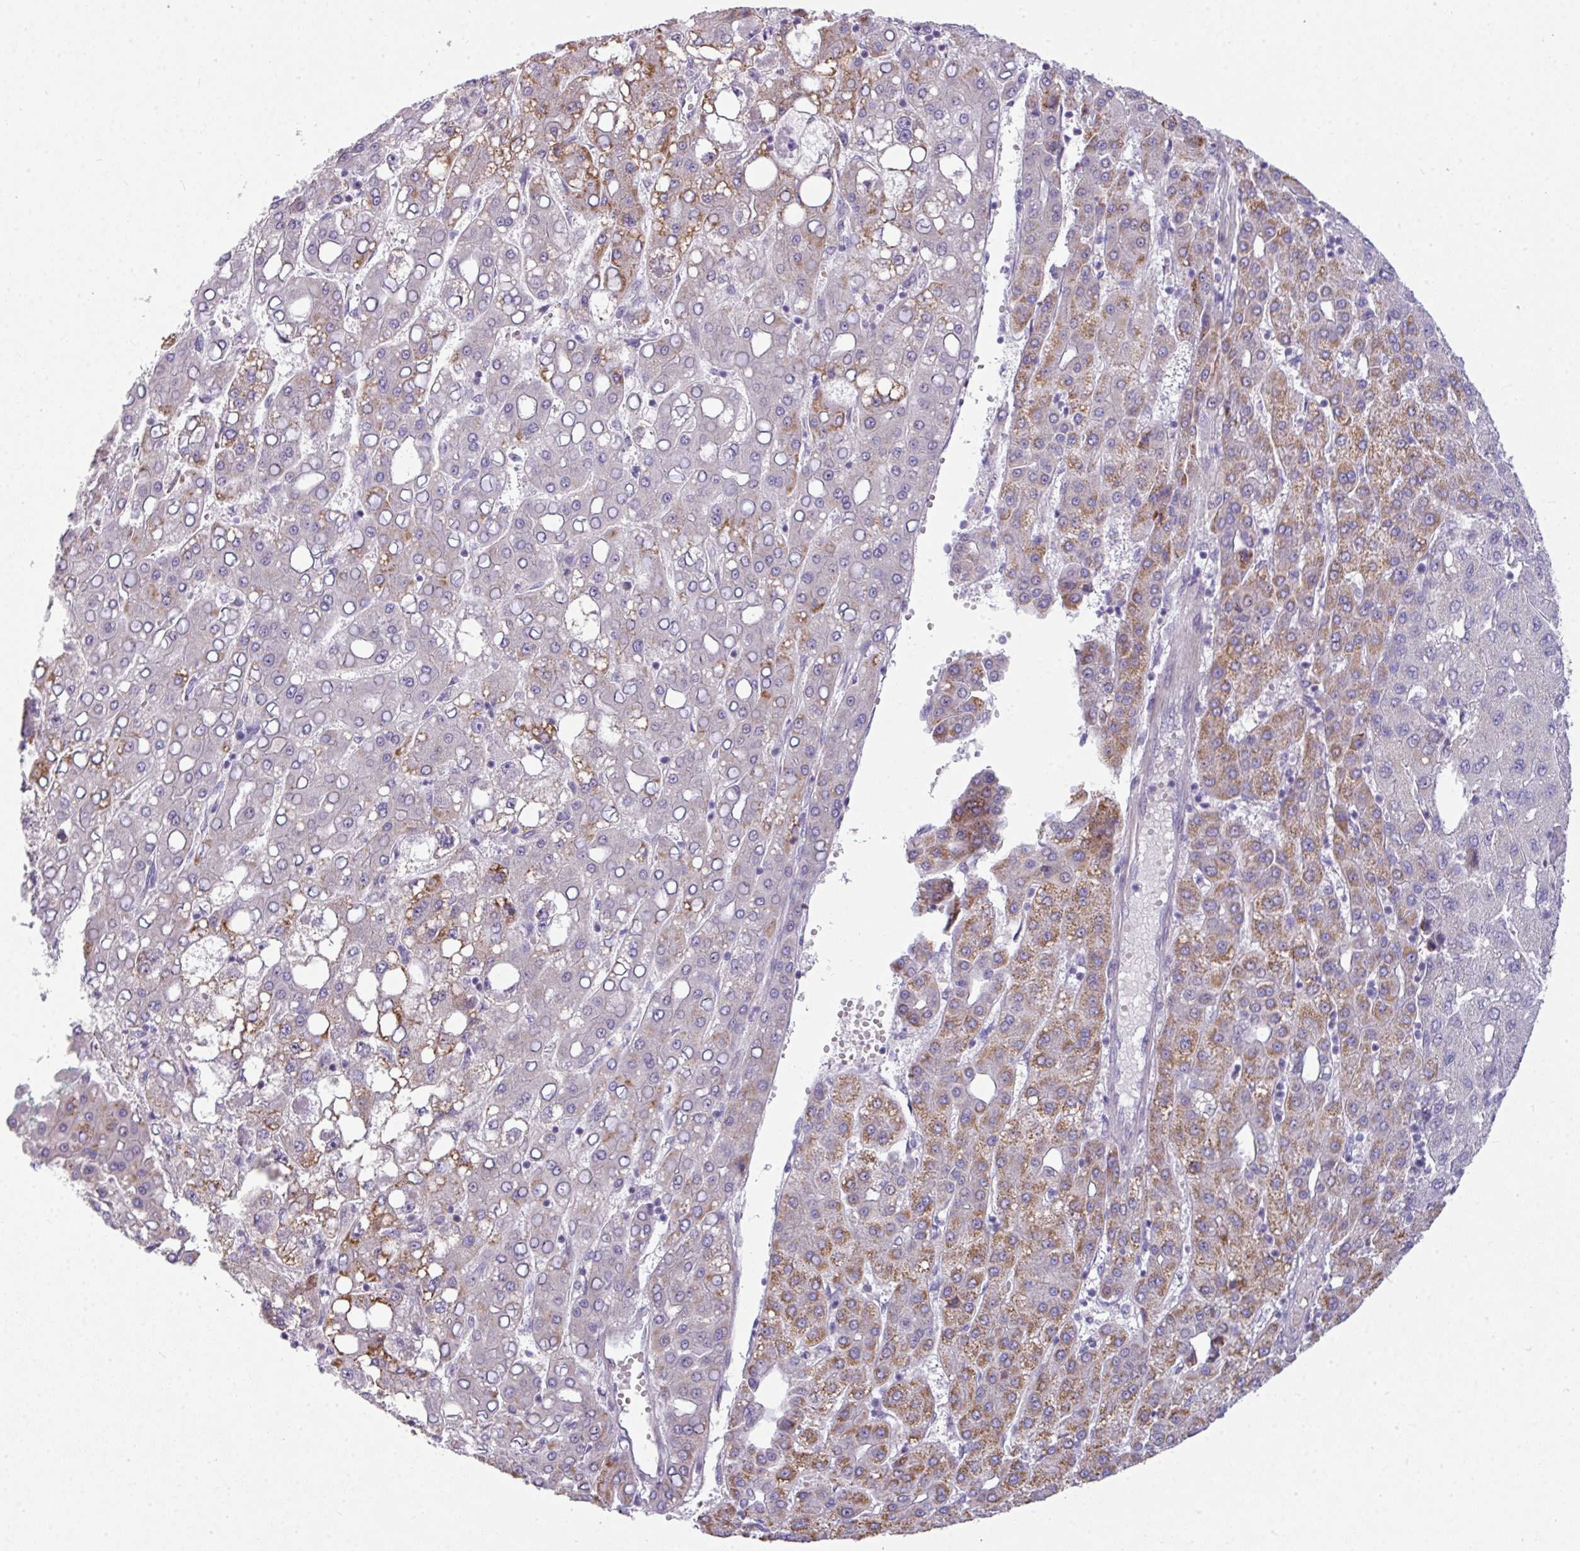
{"staining": {"intensity": "moderate", "quantity": "25%-75%", "location": "cytoplasmic/membranous"}, "tissue": "liver cancer", "cell_type": "Tumor cells", "image_type": "cancer", "snomed": [{"axis": "morphology", "description": "Carcinoma, Hepatocellular, NOS"}, {"axis": "topography", "description": "Liver"}], "caption": "Liver cancer (hepatocellular carcinoma) stained for a protein (brown) reveals moderate cytoplasmic/membranous positive staining in about 25%-75% of tumor cells.", "gene": "STAT5A", "patient": {"sex": "male", "age": 65}}